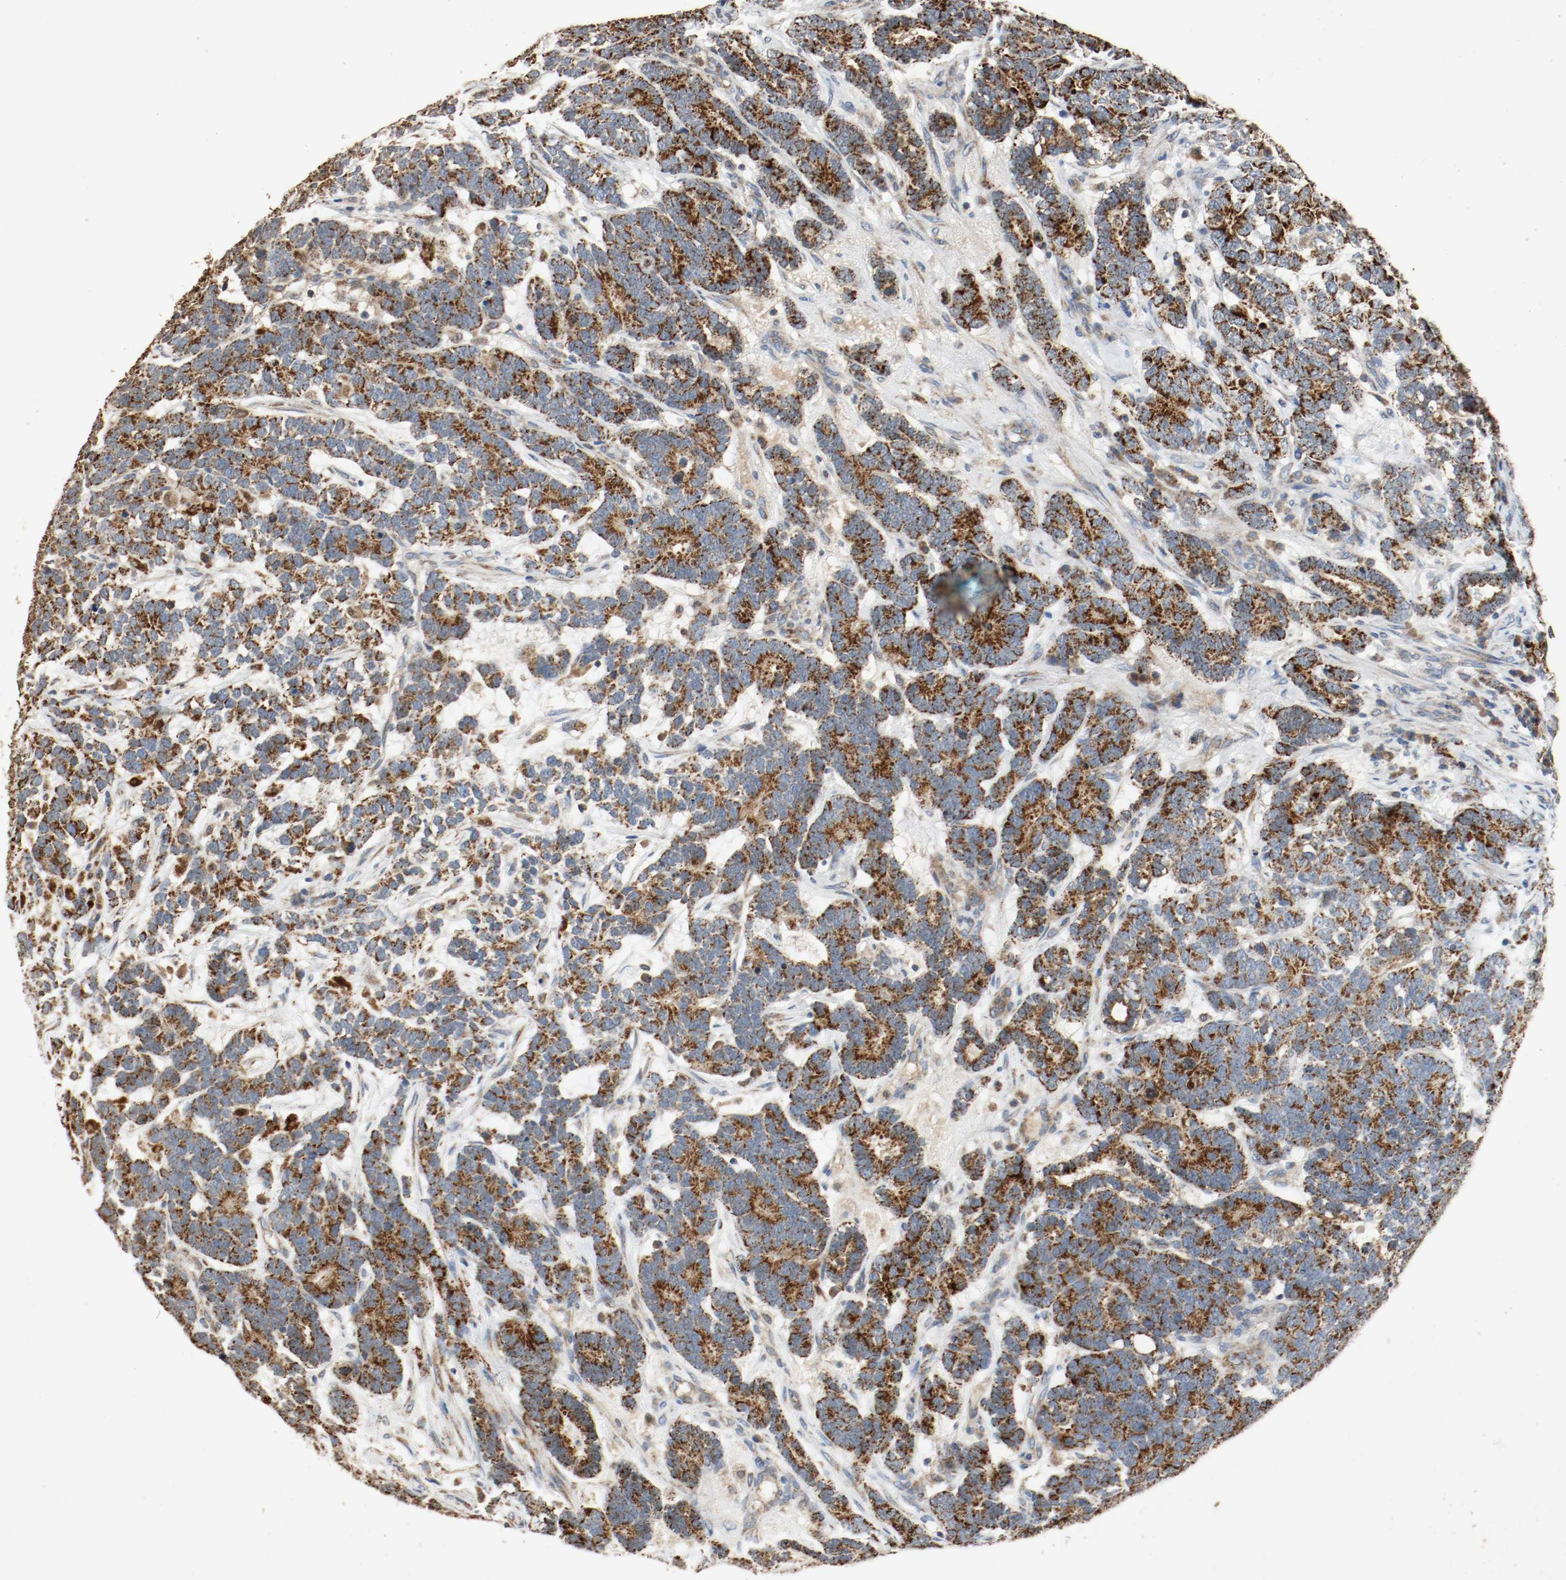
{"staining": {"intensity": "strong", "quantity": ">75%", "location": "cytoplasmic/membranous"}, "tissue": "testis cancer", "cell_type": "Tumor cells", "image_type": "cancer", "snomed": [{"axis": "morphology", "description": "Carcinoma, Embryonal, NOS"}, {"axis": "topography", "description": "Testis"}], "caption": "A high amount of strong cytoplasmic/membranous expression is identified in approximately >75% of tumor cells in embryonal carcinoma (testis) tissue. The protein is stained brown, and the nuclei are stained in blue (DAB IHC with brightfield microscopy, high magnification).", "gene": "ALDH4A1", "patient": {"sex": "male", "age": 26}}